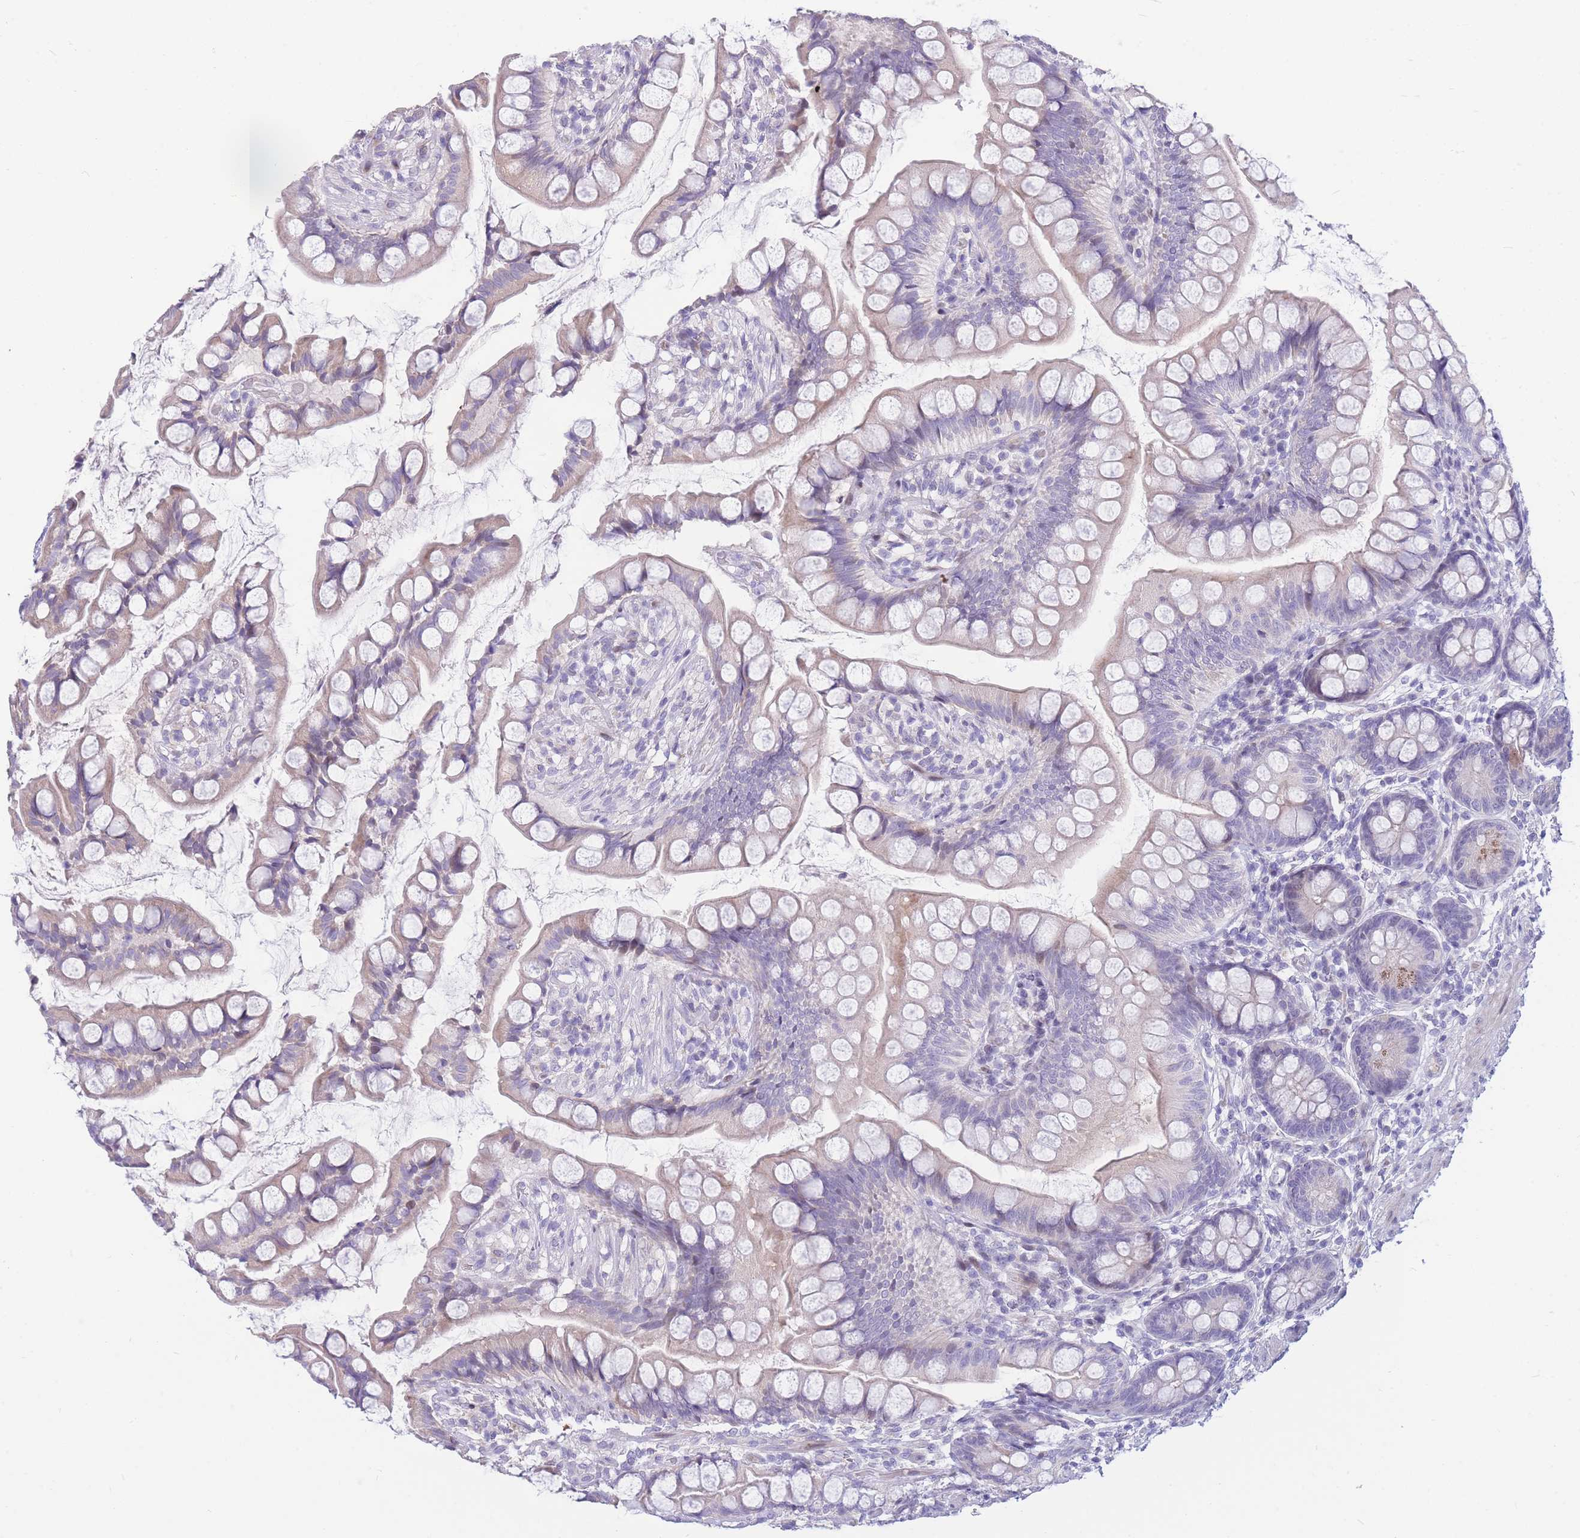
{"staining": {"intensity": "weak", "quantity": "25%-75%", "location": "cytoplasmic/membranous"}, "tissue": "small intestine", "cell_type": "Glandular cells", "image_type": "normal", "snomed": [{"axis": "morphology", "description": "Normal tissue, NOS"}, {"axis": "topography", "description": "Small intestine"}], "caption": "The photomicrograph reveals immunohistochemical staining of normal small intestine. There is weak cytoplasmic/membranous expression is appreciated in approximately 25%-75% of glandular cells.", "gene": "SHCBP1", "patient": {"sex": "male", "age": 70}}